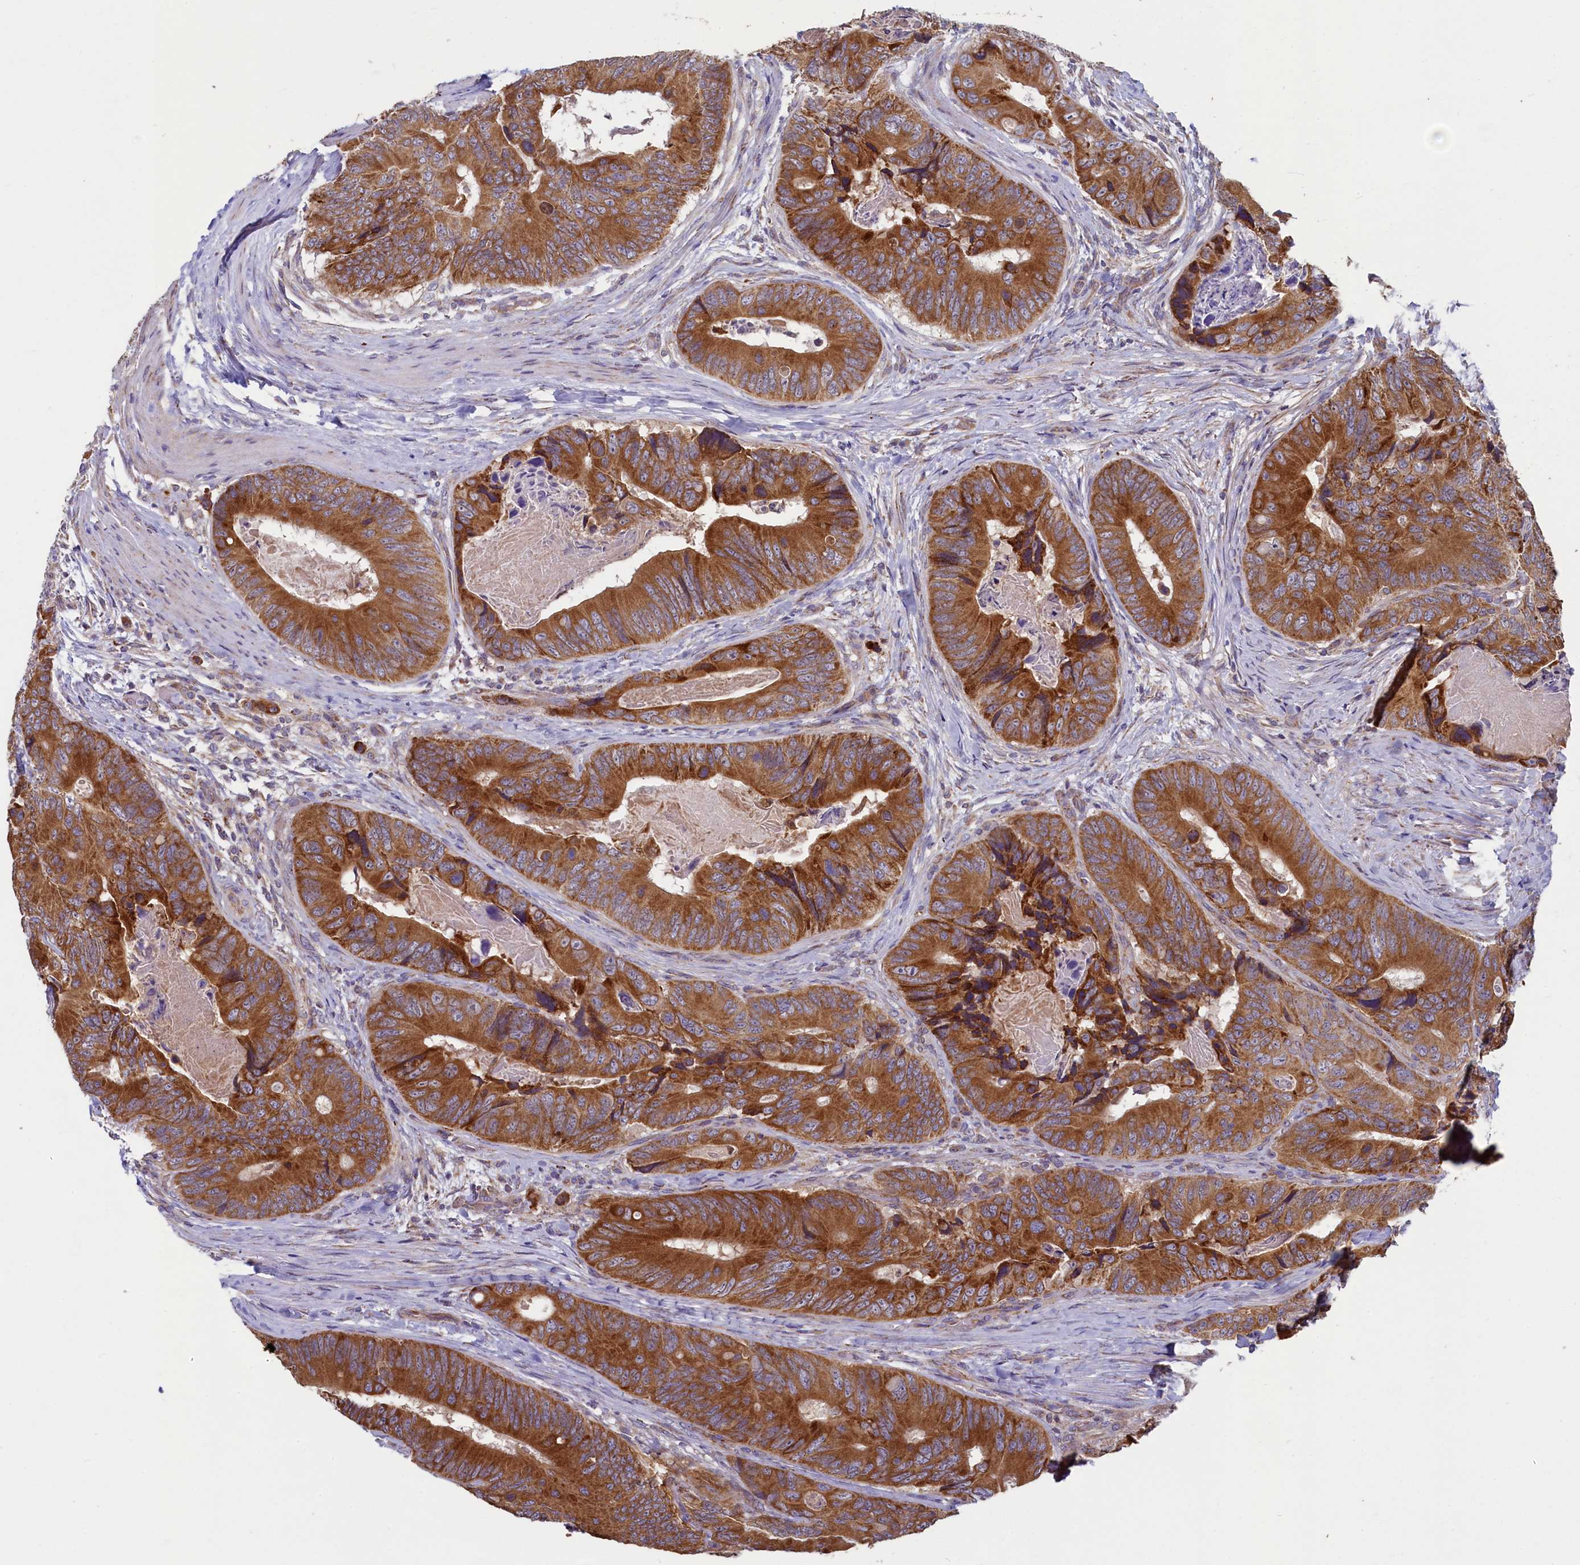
{"staining": {"intensity": "moderate", "quantity": ">75%", "location": "cytoplasmic/membranous"}, "tissue": "colorectal cancer", "cell_type": "Tumor cells", "image_type": "cancer", "snomed": [{"axis": "morphology", "description": "Adenocarcinoma, NOS"}, {"axis": "topography", "description": "Colon"}], "caption": "An immunohistochemistry (IHC) photomicrograph of neoplastic tissue is shown. Protein staining in brown shows moderate cytoplasmic/membranous positivity in adenocarcinoma (colorectal) within tumor cells. (DAB (3,3'-diaminobenzidine) IHC with brightfield microscopy, high magnification).", "gene": "SPATA2L", "patient": {"sex": "male", "age": 84}}